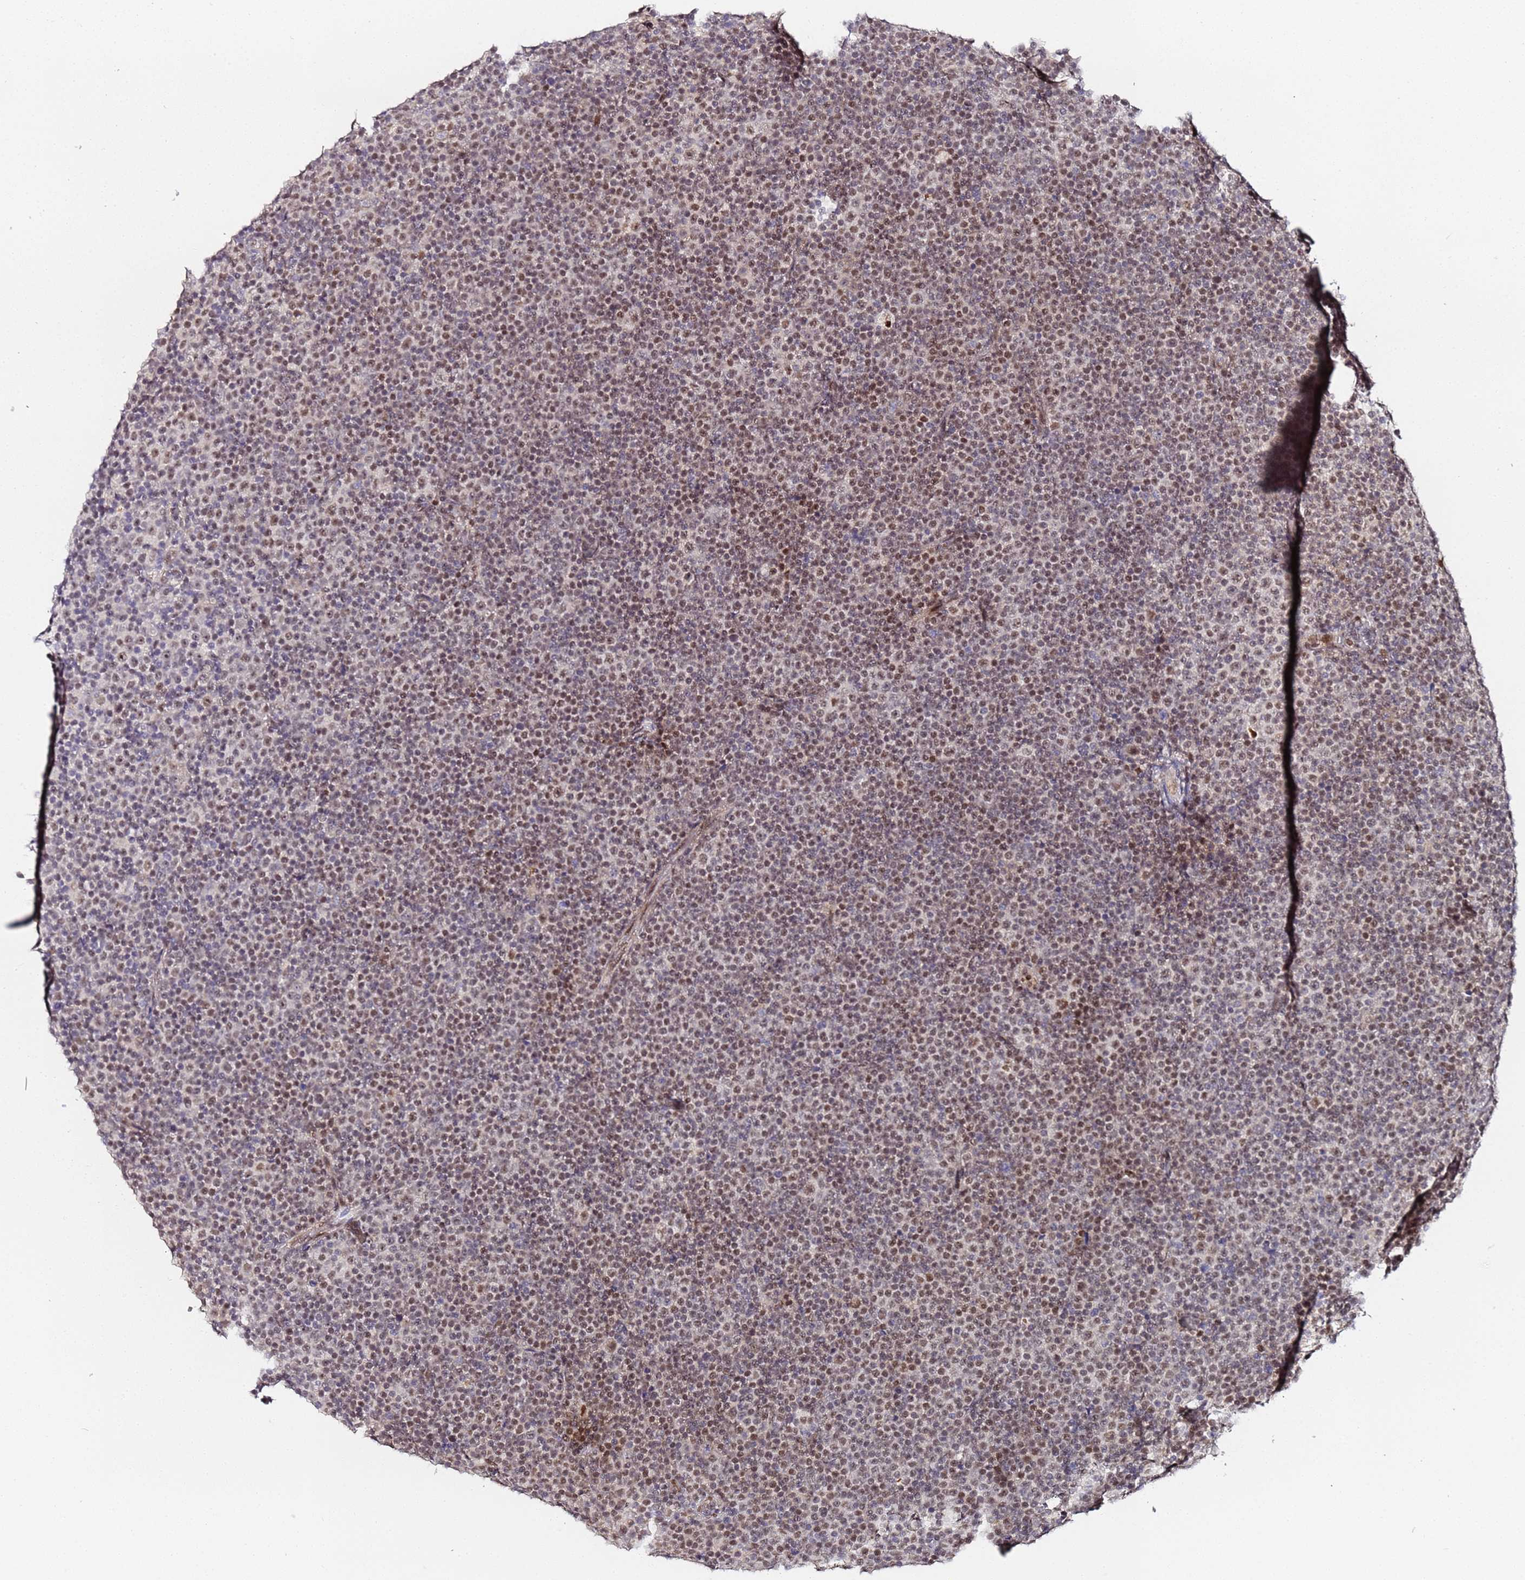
{"staining": {"intensity": "moderate", "quantity": "25%-75%", "location": "nuclear"}, "tissue": "lymphoma", "cell_type": "Tumor cells", "image_type": "cancer", "snomed": [{"axis": "morphology", "description": "Malignant lymphoma, non-Hodgkin's type, Low grade"}, {"axis": "topography", "description": "Lymph node"}], "caption": "A brown stain labels moderate nuclear expression of a protein in low-grade malignant lymphoma, non-Hodgkin's type tumor cells. The protein of interest is shown in brown color, while the nuclei are stained blue.", "gene": "LSM3", "patient": {"sex": "female", "age": 67}}